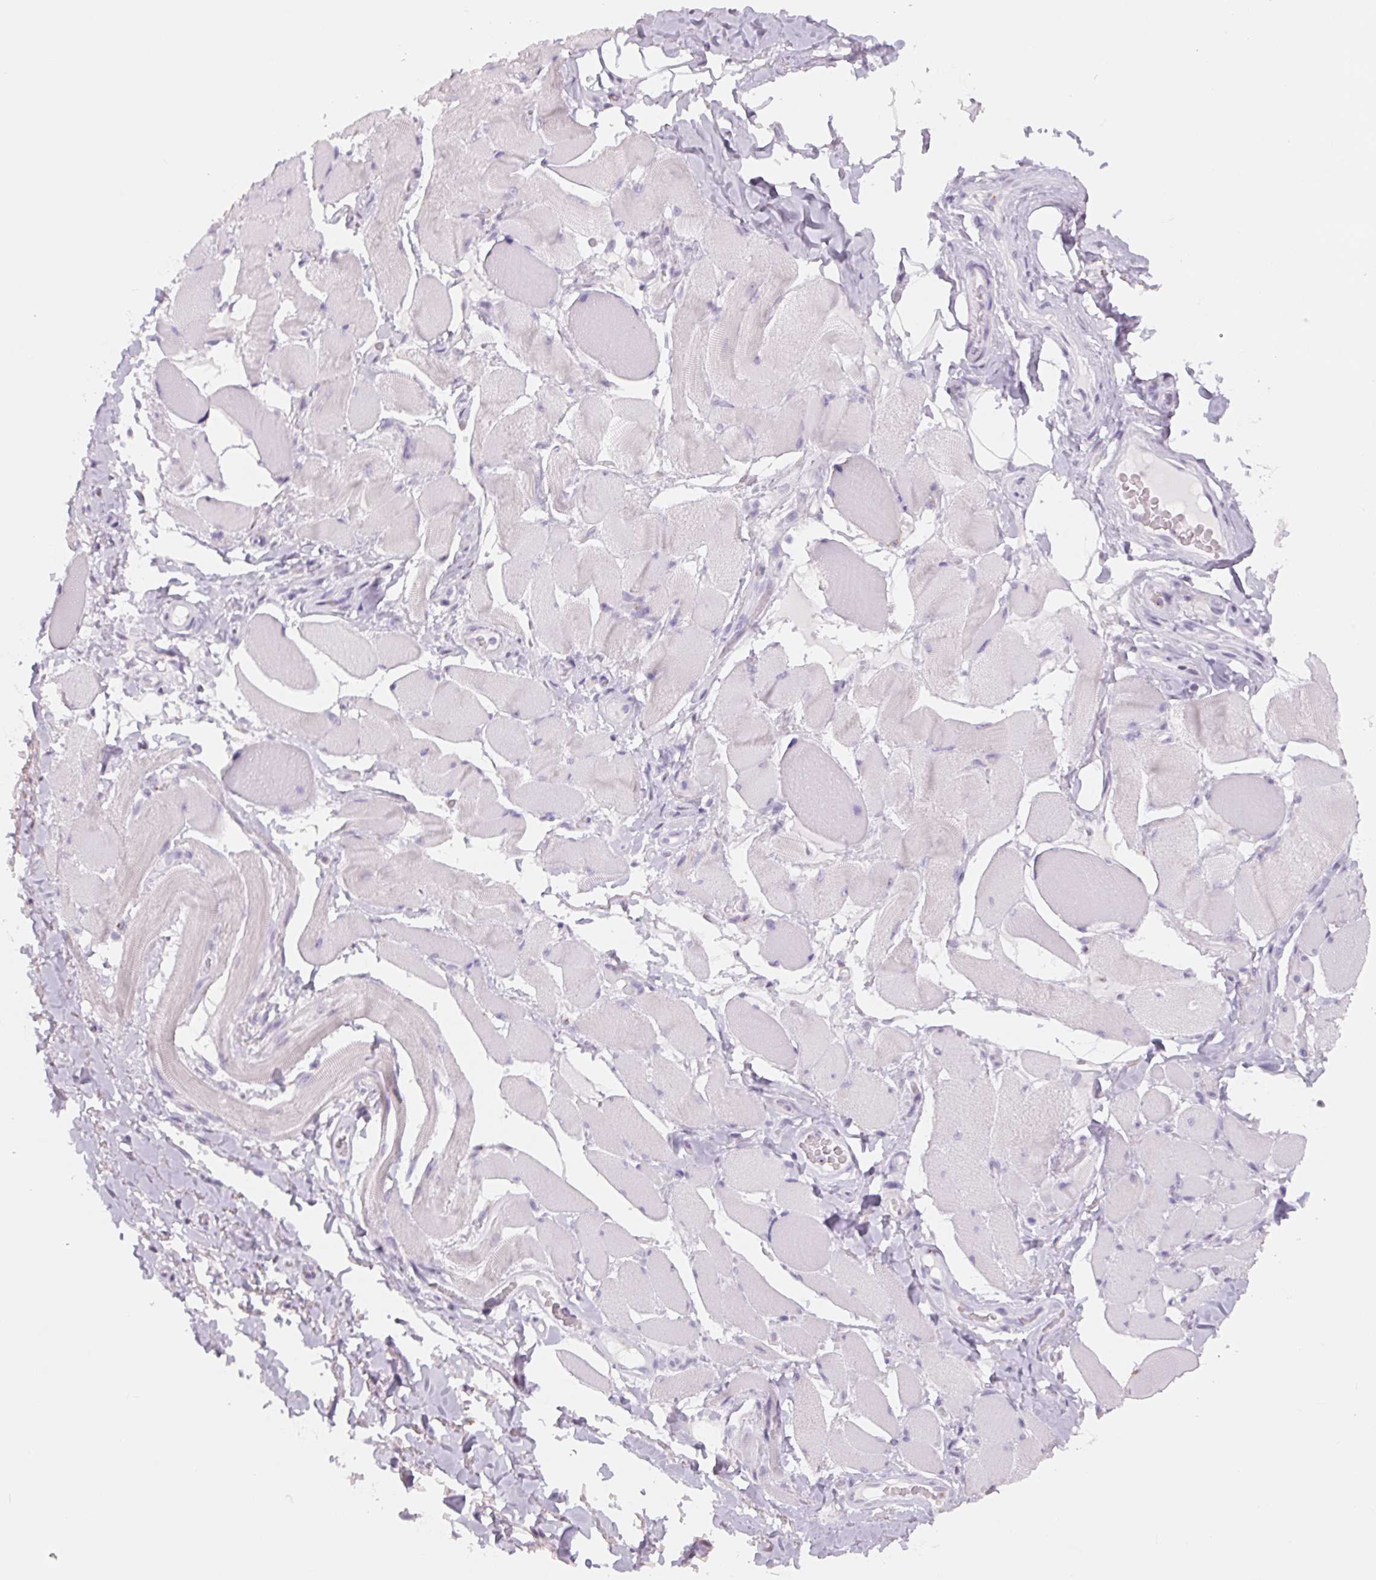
{"staining": {"intensity": "negative", "quantity": "none", "location": "none"}, "tissue": "skeletal muscle", "cell_type": "Myocytes", "image_type": "normal", "snomed": [{"axis": "morphology", "description": "Normal tissue, NOS"}, {"axis": "topography", "description": "Skeletal muscle"}, {"axis": "topography", "description": "Anal"}, {"axis": "topography", "description": "Peripheral nerve tissue"}], "caption": "Immunohistochemistry (IHC) histopathology image of benign skeletal muscle stained for a protein (brown), which displays no expression in myocytes.", "gene": "GALNT7", "patient": {"sex": "male", "age": 53}}